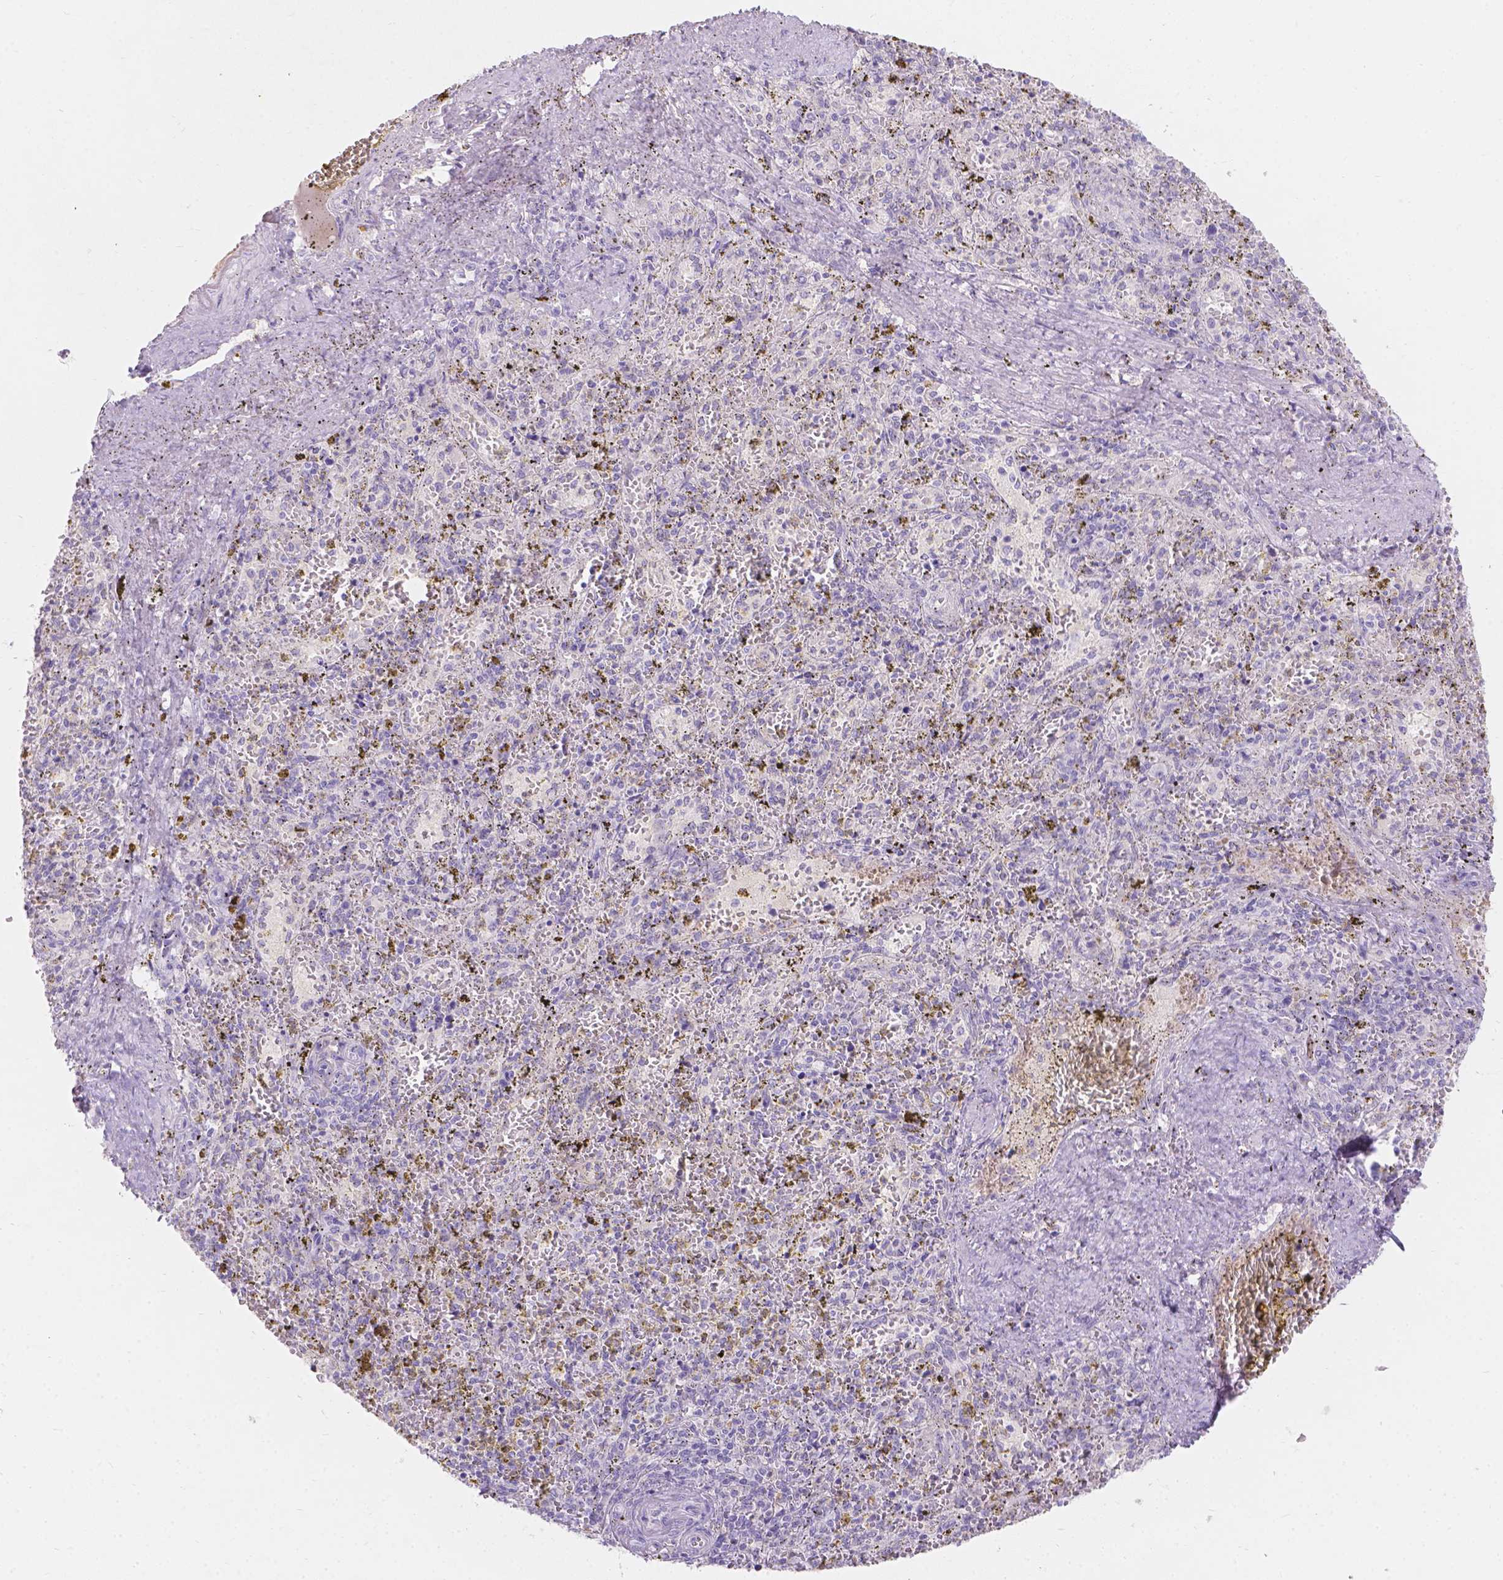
{"staining": {"intensity": "negative", "quantity": "none", "location": "none"}, "tissue": "spleen", "cell_type": "Cells in red pulp", "image_type": "normal", "snomed": [{"axis": "morphology", "description": "Normal tissue, NOS"}, {"axis": "topography", "description": "Spleen"}], "caption": "An image of spleen stained for a protein displays no brown staining in cells in red pulp. (Brightfield microscopy of DAB (3,3'-diaminobenzidine) immunohistochemistry (IHC) at high magnification).", "gene": "GAL3ST2", "patient": {"sex": "female", "age": 50}}